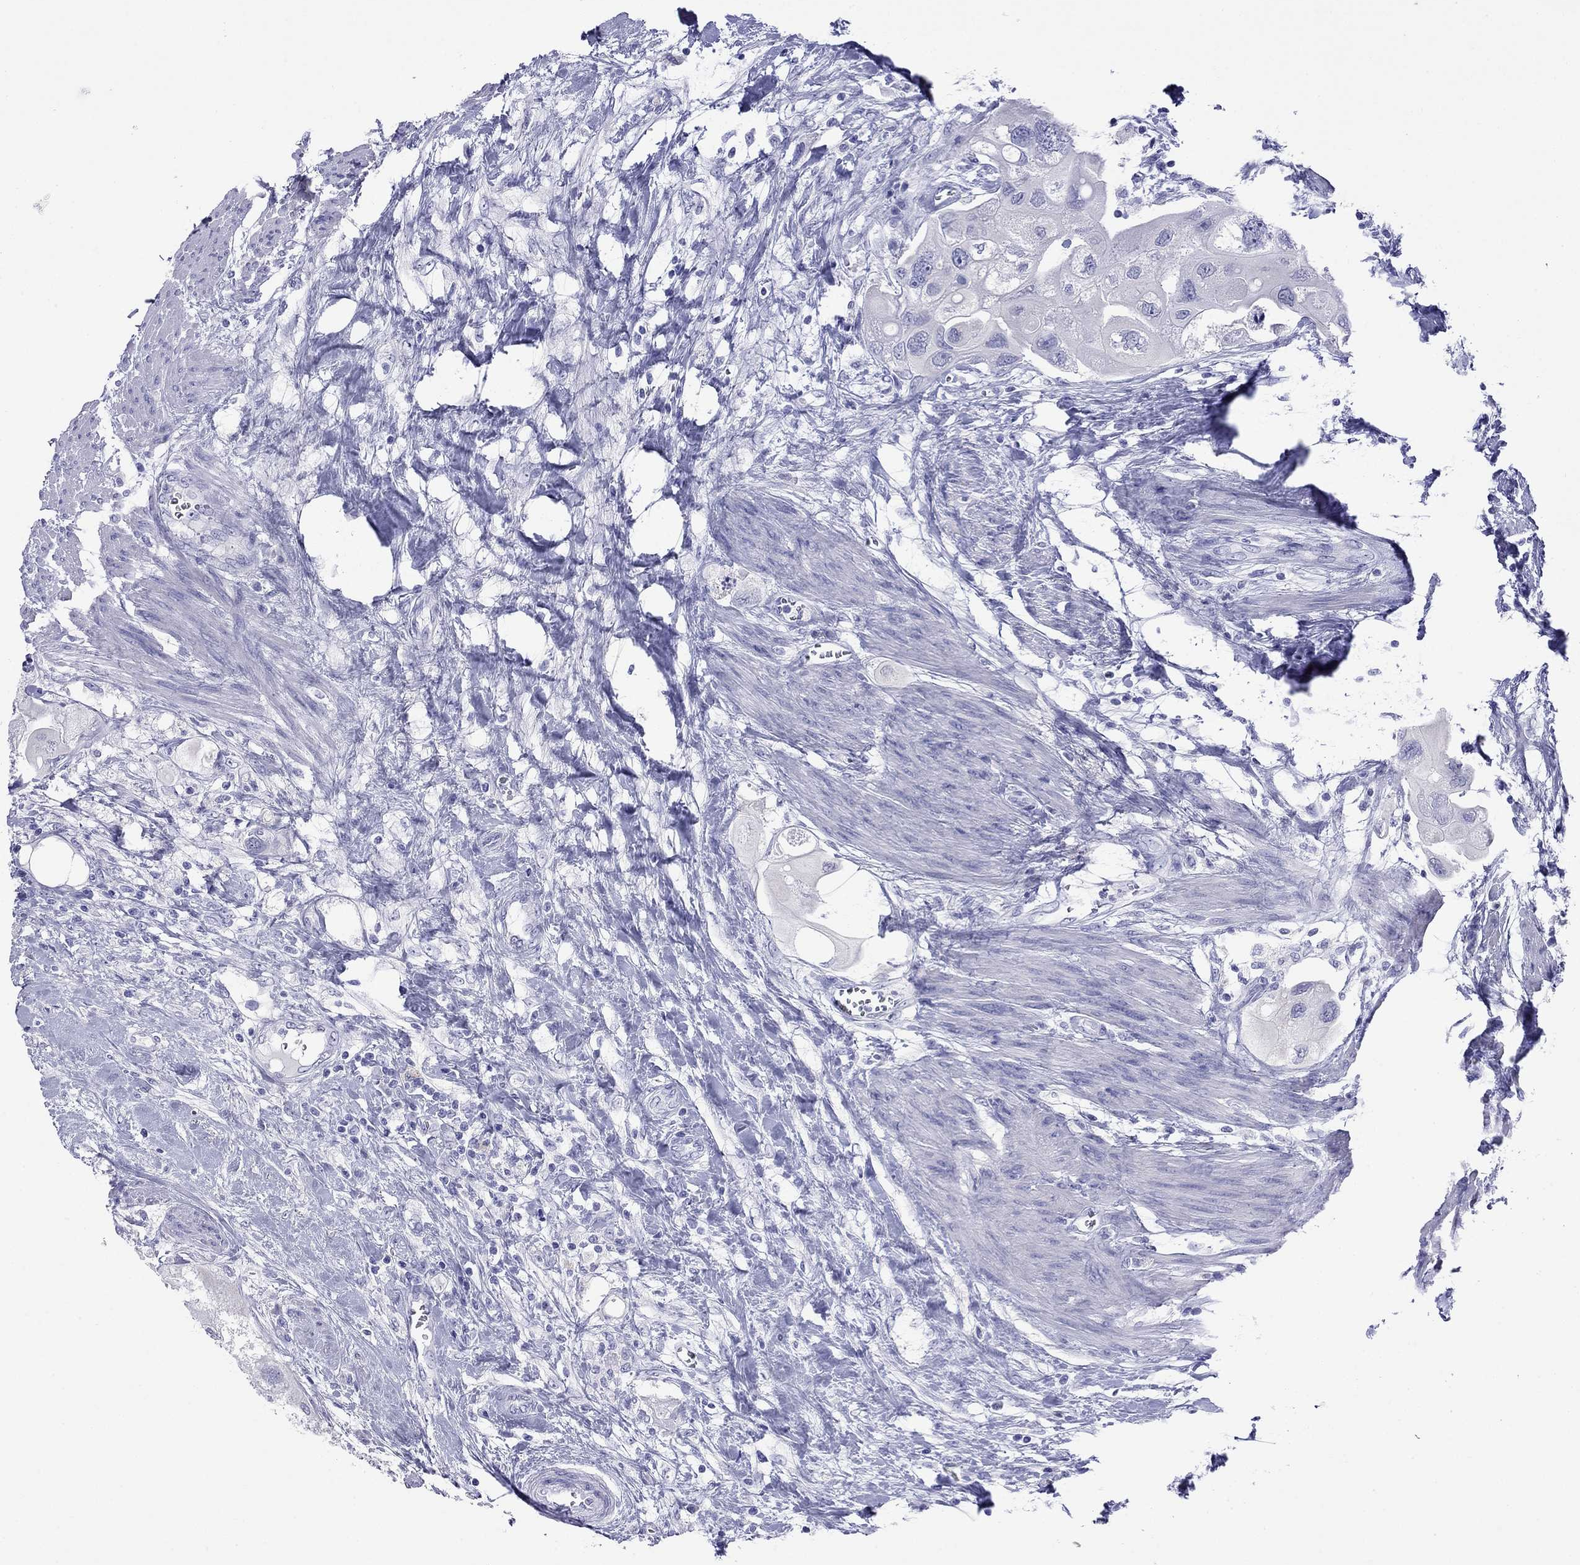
{"staining": {"intensity": "negative", "quantity": "none", "location": "none"}, "tissue": "urothelial cancer", "cell_type": "Tumor cells", "image_type": "cancer", "snomed": [{"axis": "morphology", "description": "Urothelial carcinoma, High grade"}, {"axis": "topography", "description": "Urinary bladder"}], "caption": "DAB immunohistochemical staining of human urothelial cancer reveals no significant positivity in tumor cells.", "gene": "FIGLA", "patient": {"sex": "male", "age": 59}}